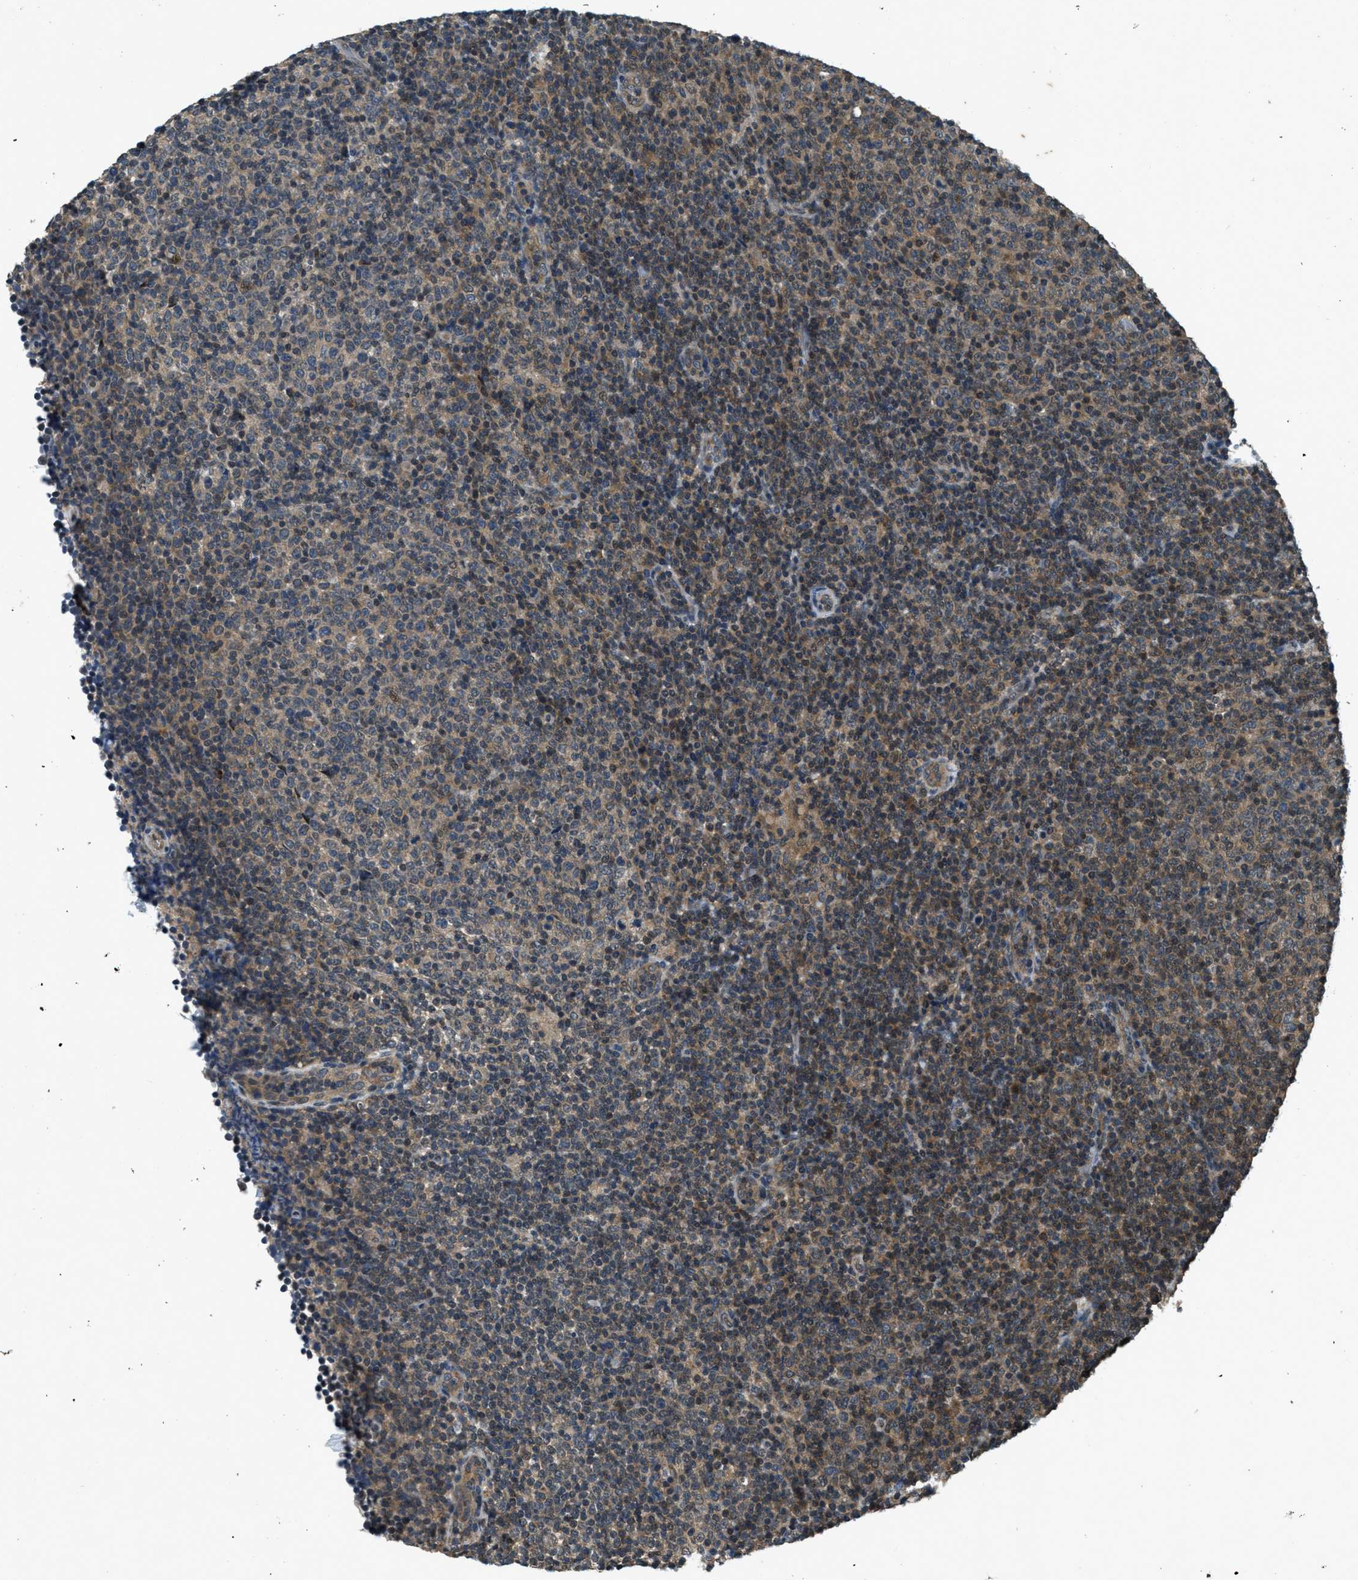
{"staining": {"intensity": "weak", "quantity": "25%-75%", "location": "cytoplasmic/membranous"}, "tissue": "lymphoma", "cell_type": "Tumor cells", "image_type": "cancer", "snomed": [{"axis": "morphology", "description": "Malignant lymphoma, non-Hodgkin's type, Low grade"}, {"axis": "topography", "description": "Lymph node"}], "caption": "DAB (3,3'-diaminobenzidine) immunohistochemical staining of human lymphoma displays weak cytoplasmic/membranous protein staining in approximately 25%-75% of tumor cells.", "gene": "DUSP6", "patient": {"sex": "male", "age": 70}}